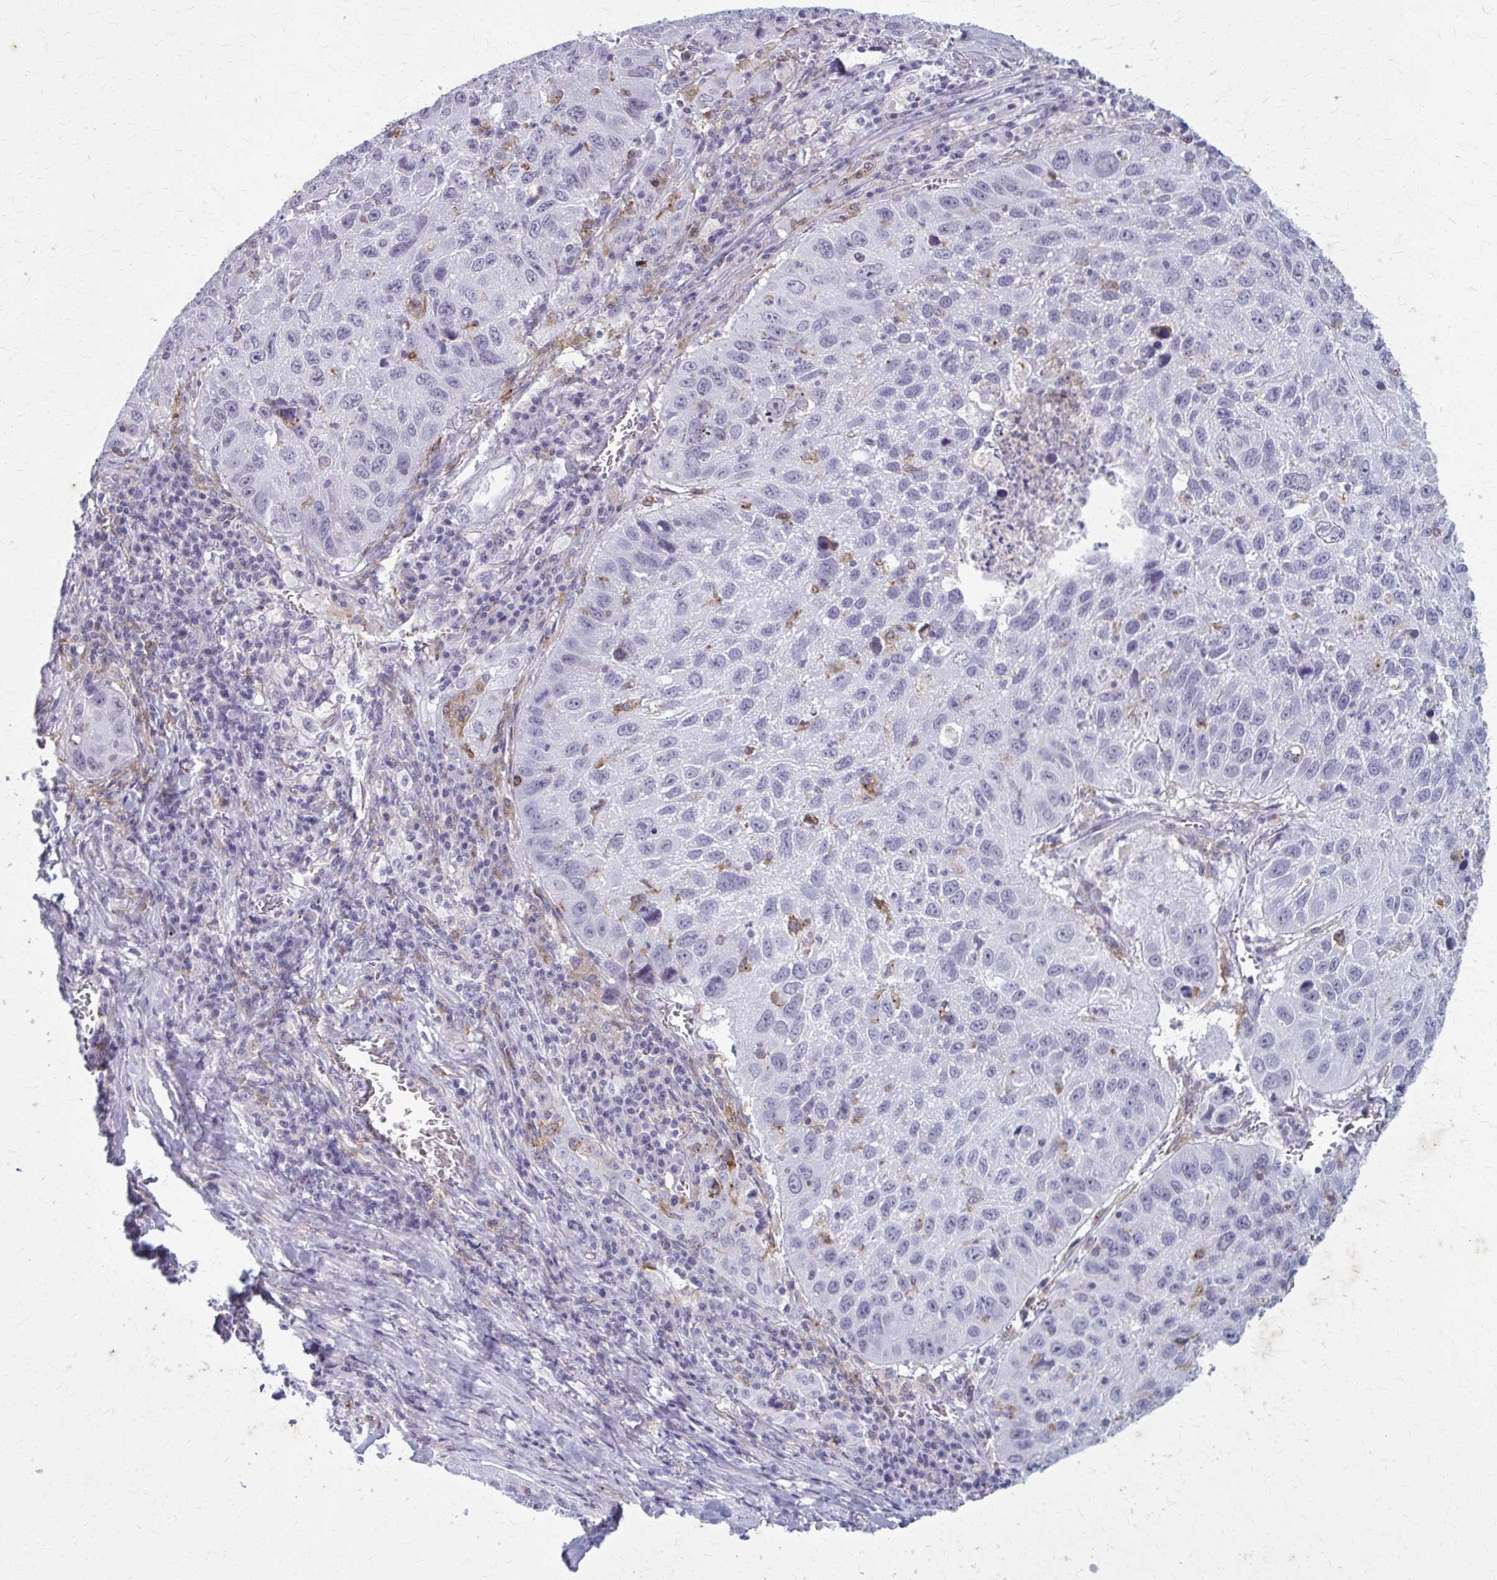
{"staining": {"intensity": "negative", "quantity": "none", "location": "none"}, "tissue": "lung cancer", "cell_type": "Tumor cells", "image_type": "cancer", "snomed": [{"axis": "morphology", "description": "Squamous cell carcinoma, NOS"}, {"axis": "topography", "description": "Lung"}], "caption": "This histopathology image is of squamous cell carcinoma (lung) stained with immunohistochemistry to label a protein in brown with the nuclei are counter-stained blue. There is no expression in tumor cells.", "gene": "CARD9", "patient": {"sex": "female", "age": 61}}